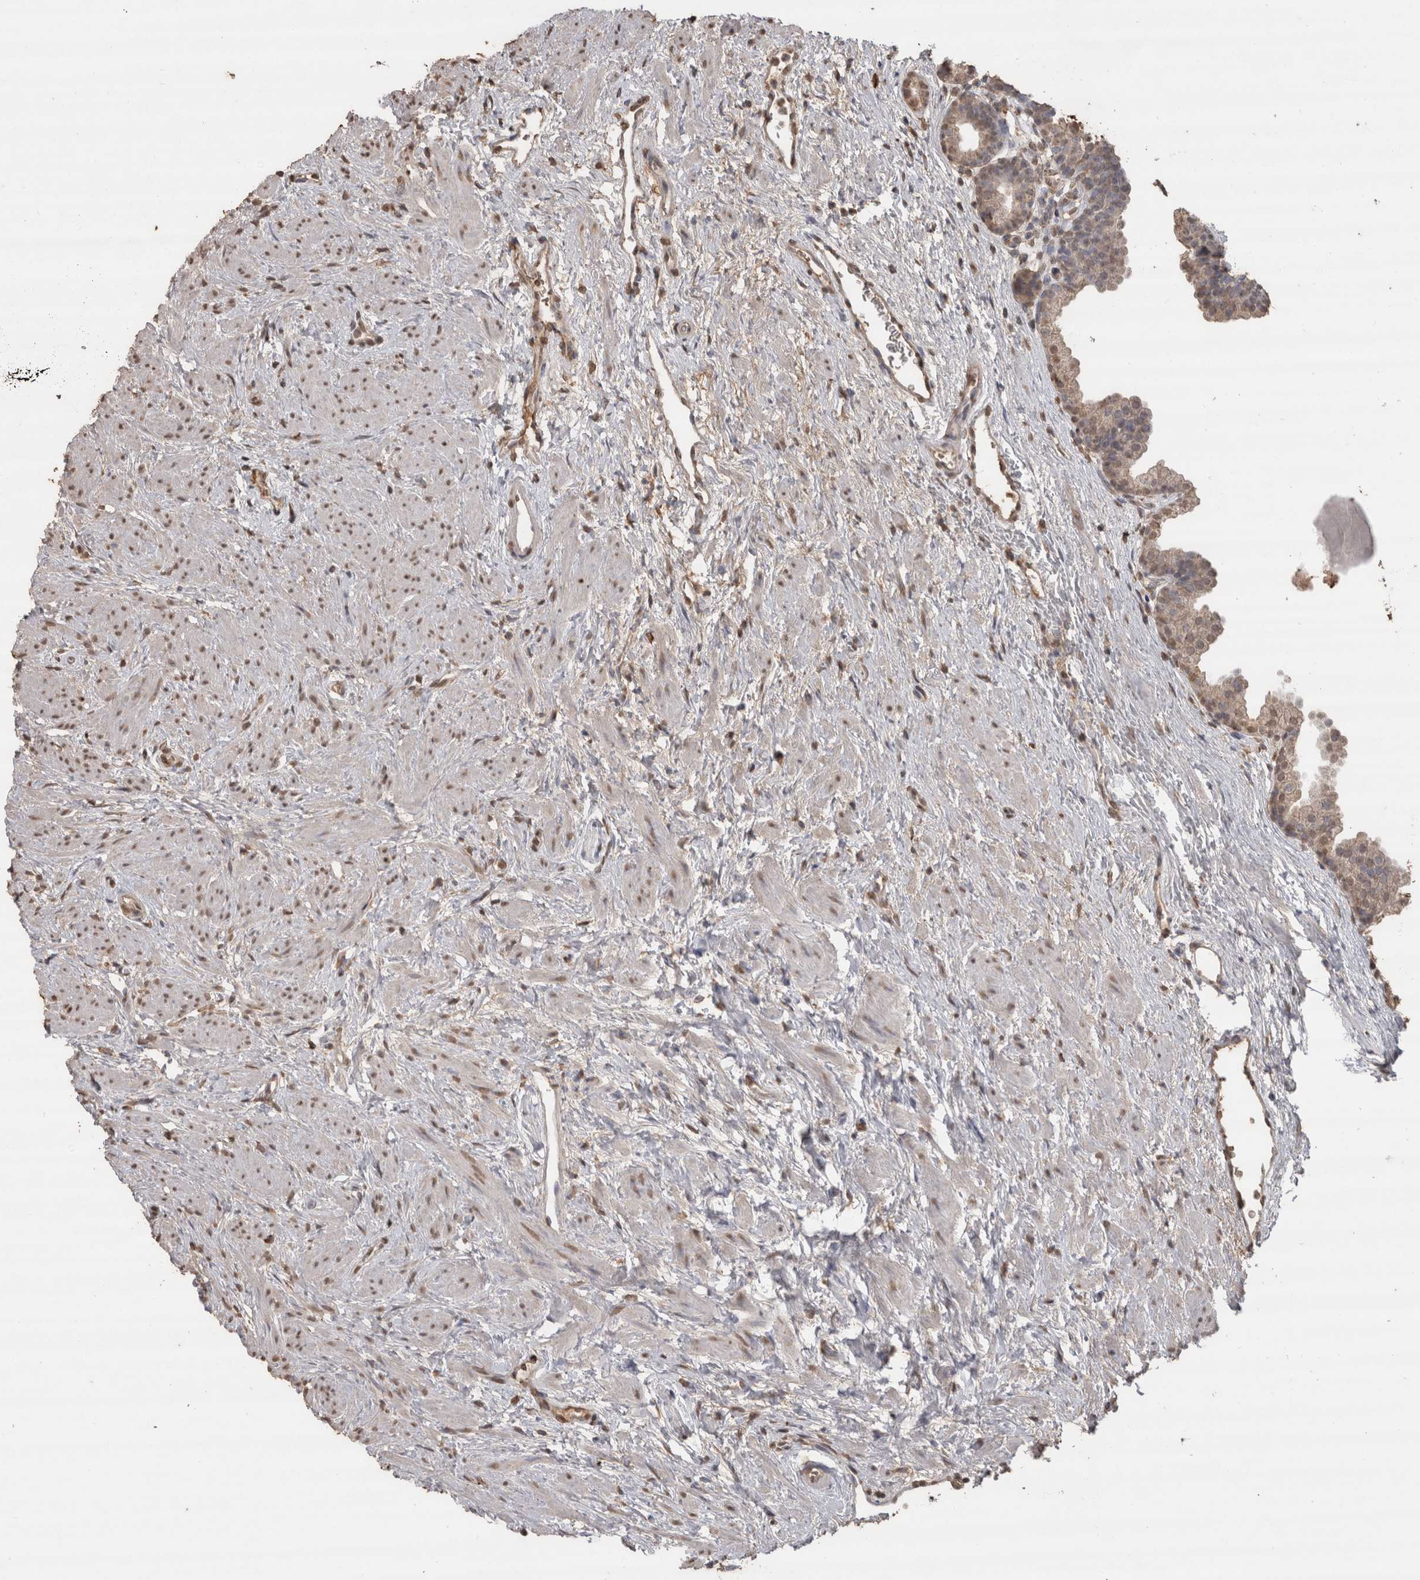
{"staining": {"intensity": "weak", "quantity": "25%-75%", "location": "nuclear"}, "tissue": "prostate", "cell_type": "Glandular cells", "image_type": "normal", "snomed": [{"axis": "morphology", "description": "Normal tissue, NOS"}, {"axis": "topography", "description": "Prostate"}], "caption": "Normal prostate exhibits weak nuclear expression in approximately 25%-75% of glandular cells The protein of interest is stained brown, and the nuclei are stained in blue (DAB IHC with brightfield microscopy, high magnification)..", "gene": "CRELD2", "patient": {"sex": "male", "age": 48}}